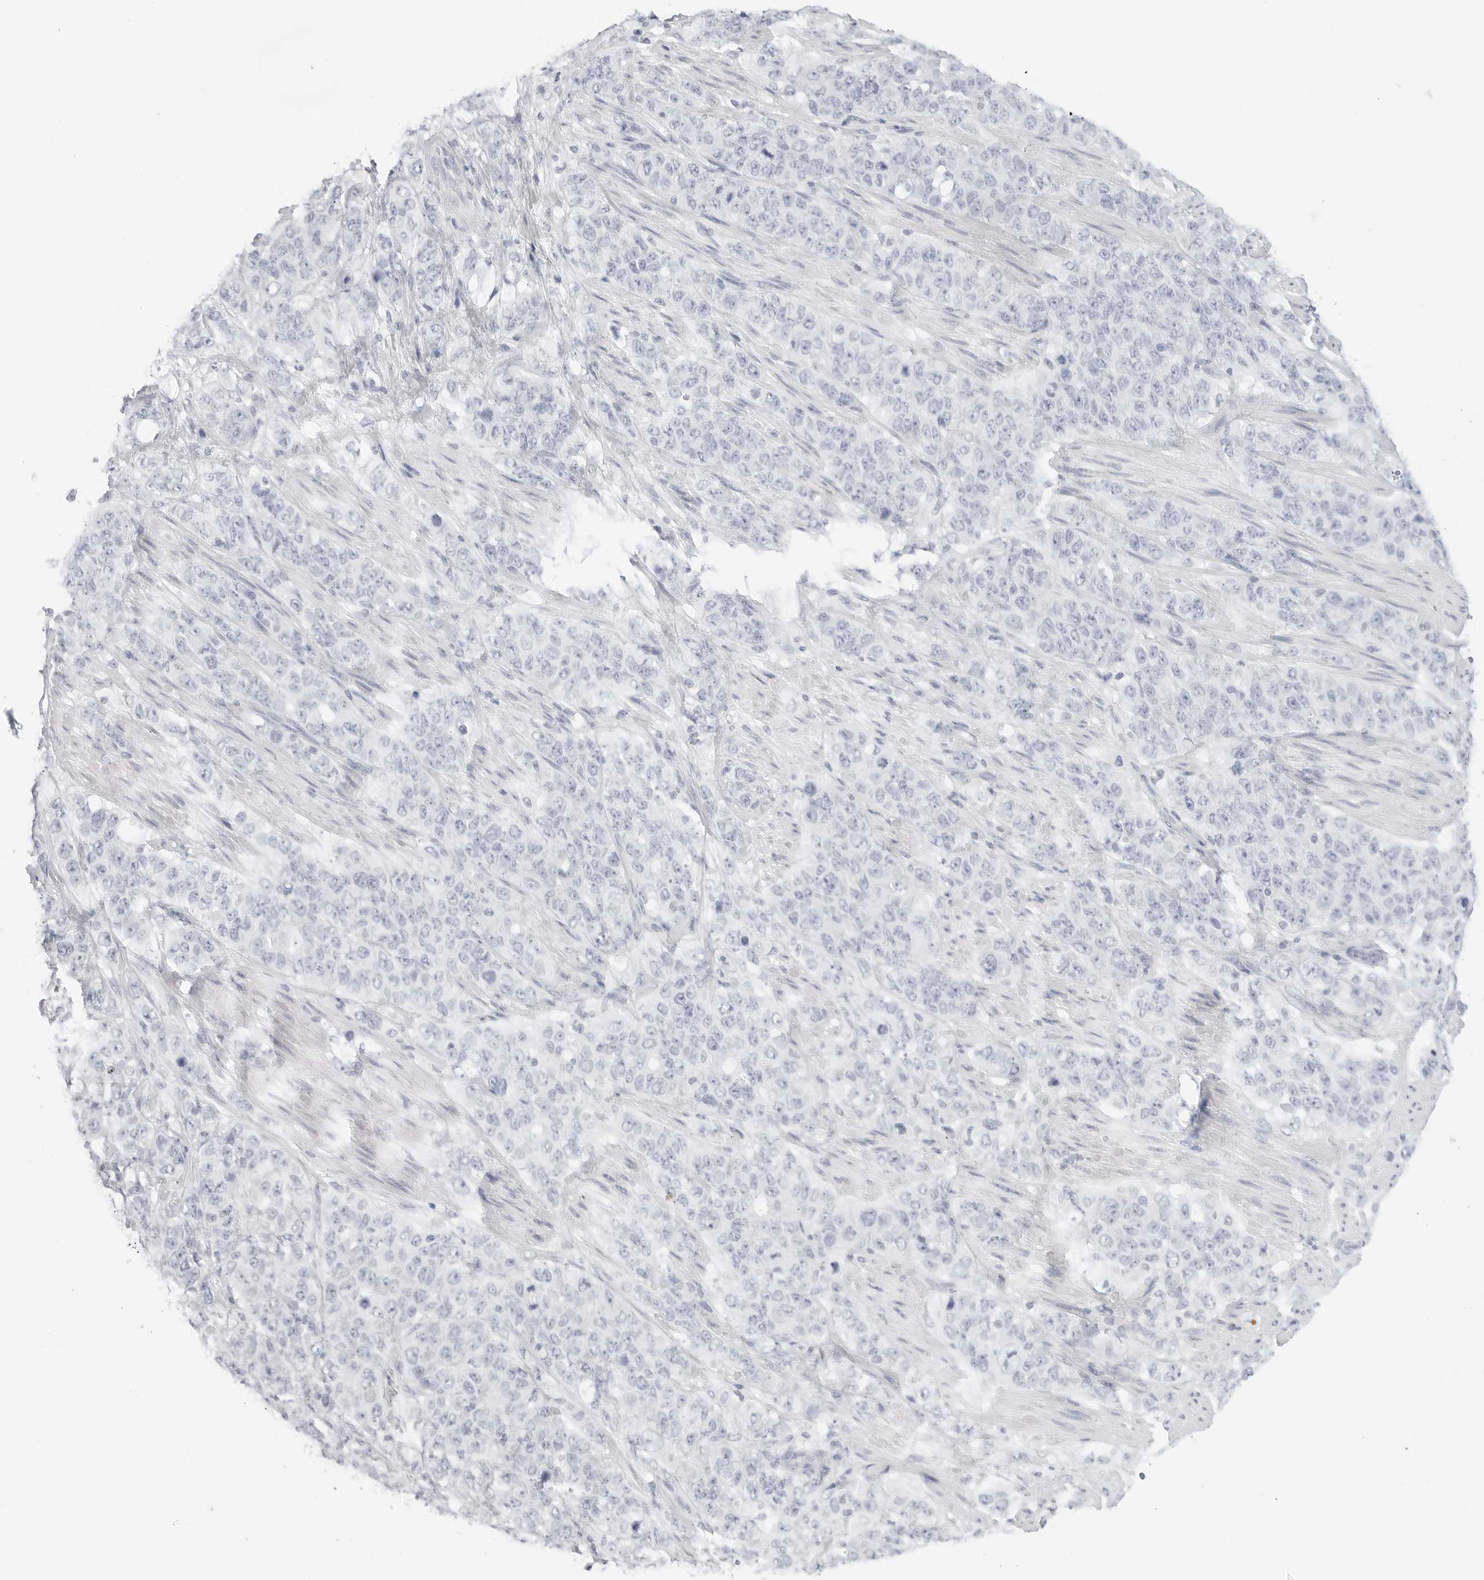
{"staining": {"intensity": "negative", "quantity": "none", "location": "none"}, "tissue": "stomach cancer", "cell_type": "Tumor cells", "image_type": "cancer", "snomed": [{"axis": "morphology", "description": "Adenocarcinoma, NOS"}, {"axis": "topography", "description": "Stomach"}], "caption": "Immunohistochemical staining of stomach cancer displays no significant positivity in tumor cells.", "gene": "HMGCS2", "patient": {"sex": "male", "age": 48}}